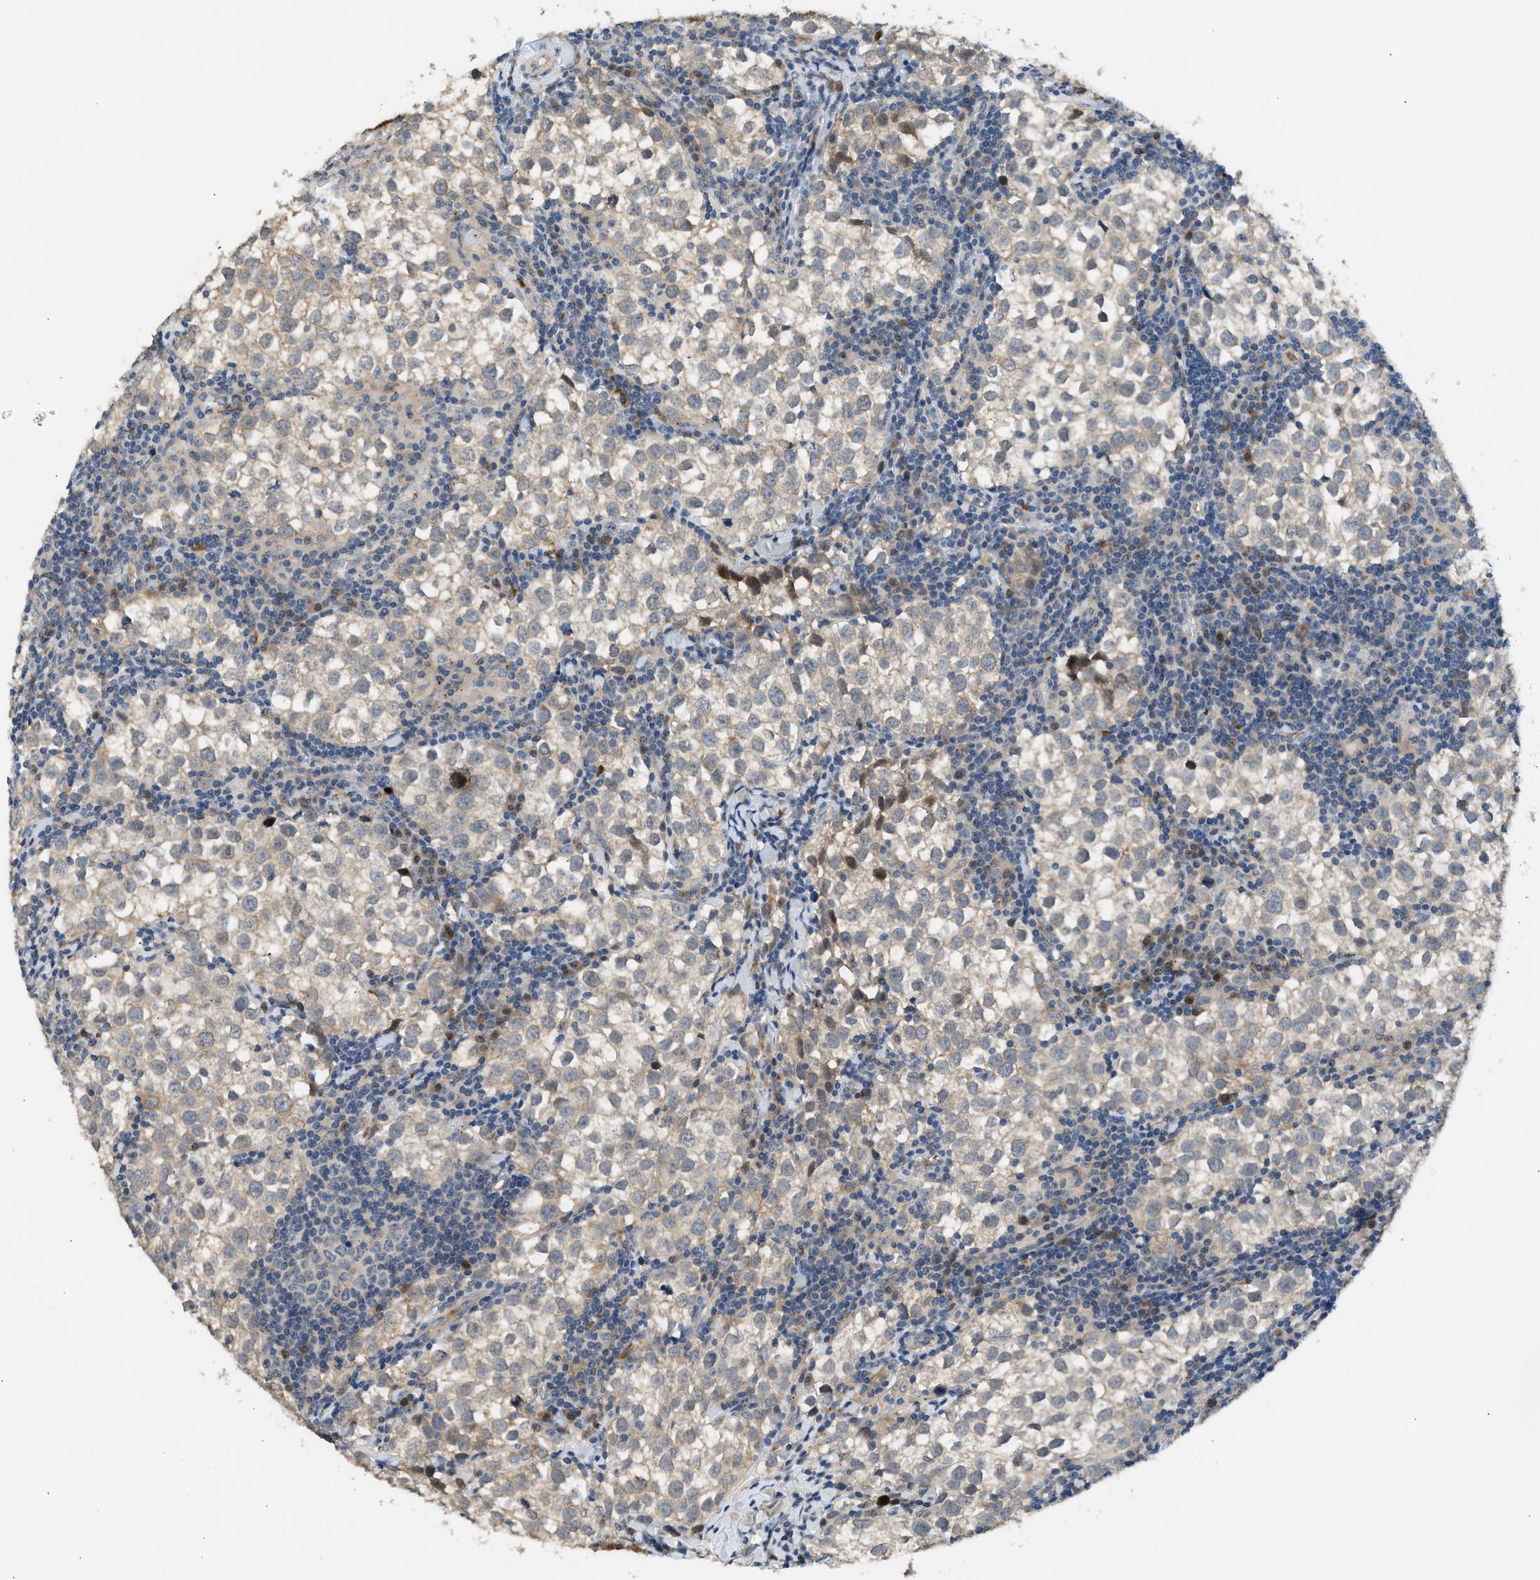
{"staining": {"intensity": "weak", "quantity": ">75%", "location": "cytoplasmic/membranous"}, "tissue": "testis cancer", "cell_type": "Tumor cells", "image_type": "cancer", "snomed": [{"axis": "morphology", "description": "Seminoma, NOS"}, {"axis": "morphology", "description": "Carcinoma, Embryonal, NOS"}, {"axis": "topography", "description": "Testis"}], "caption": "Brown immunohistochemical staining in human testis cancer reveals weak cytoplasmic/membranous positivity in approximately >75% of tumor cells.", "gene": "RHBDF2", "patient": {"sex": "male", "age": 36}}